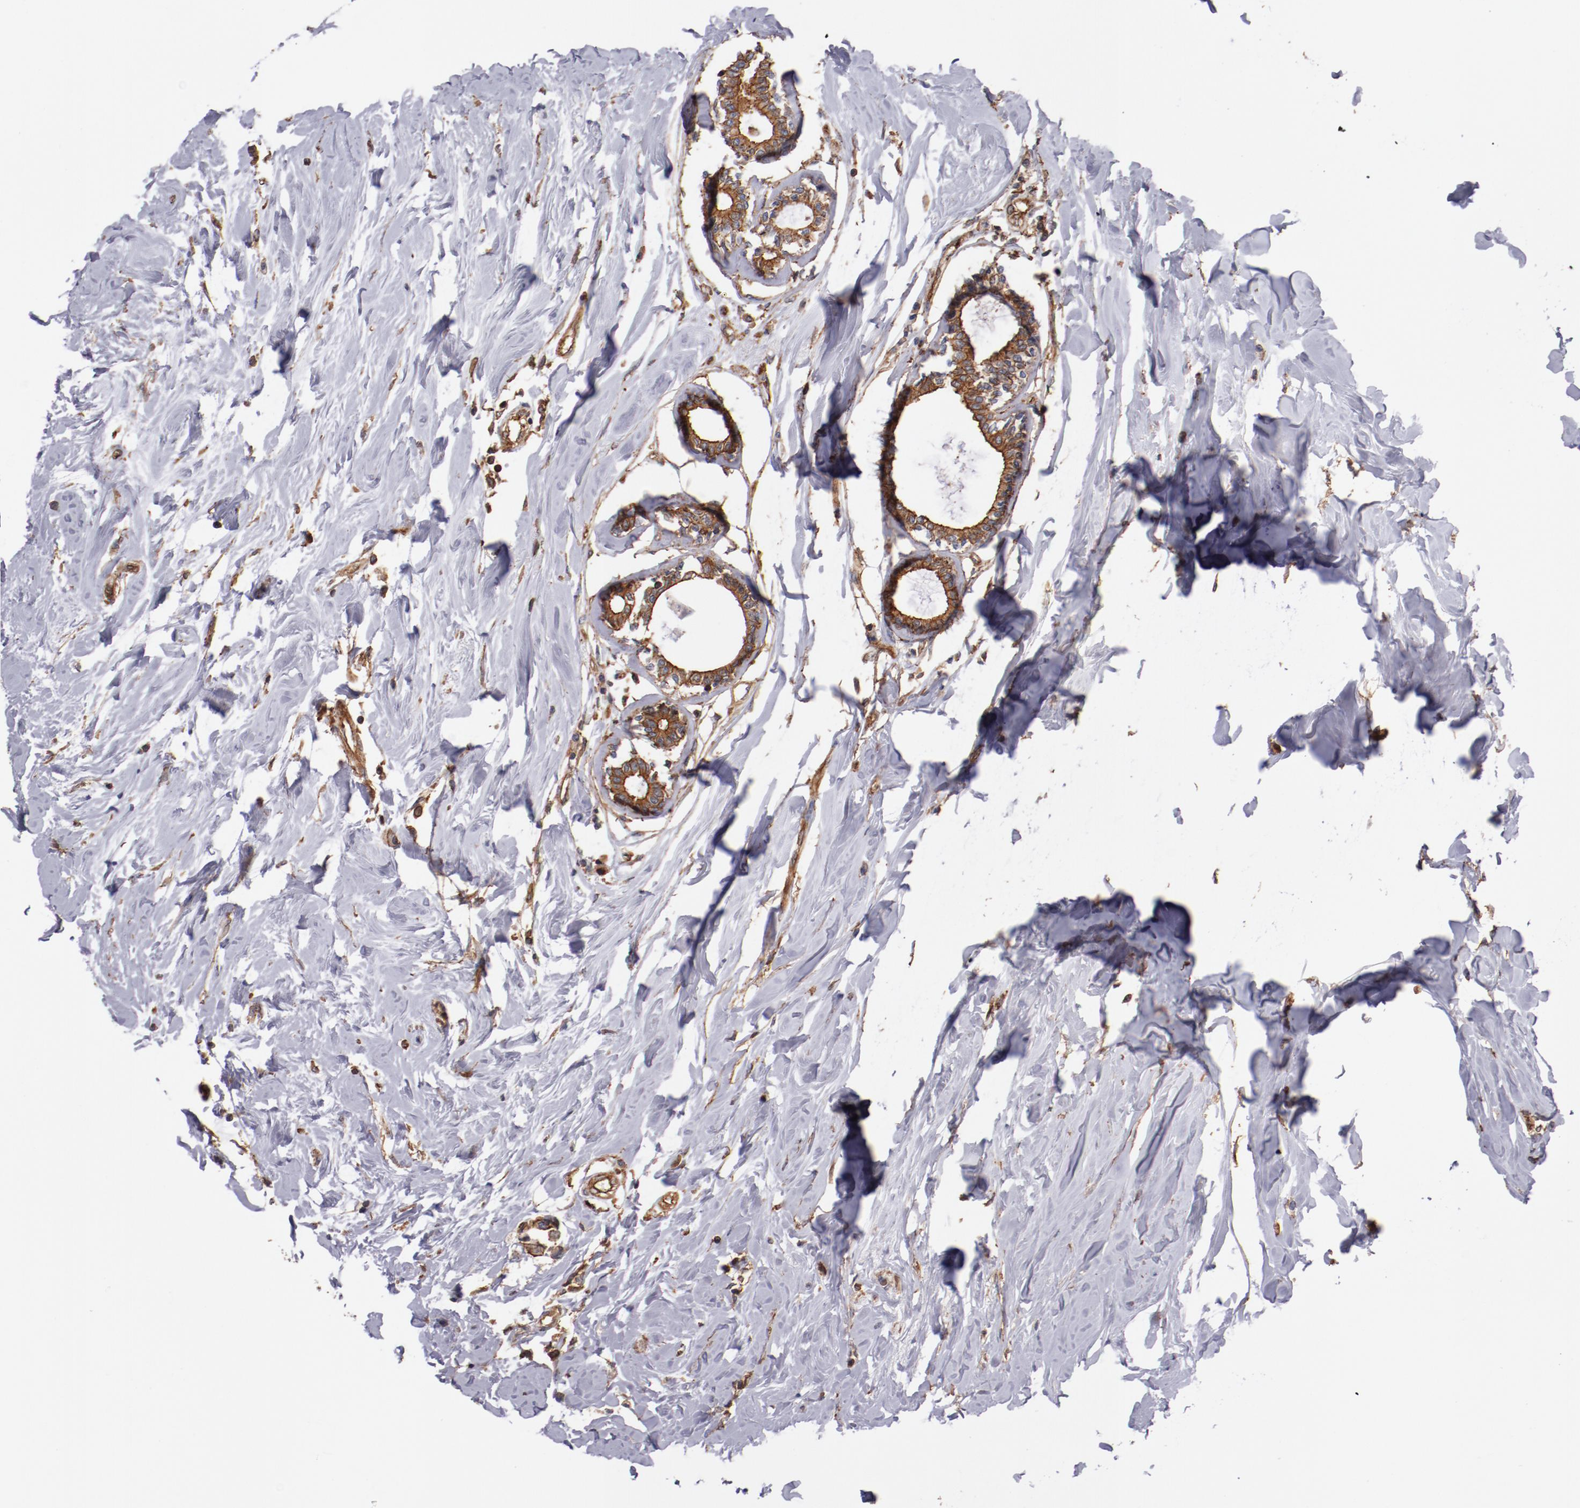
{"staining": {"intensity": "strong", "quantity": ">75%", "location": "cytoplasmic/membranous"}, "tissue": "breast cancer", "cell_type": "Tumor cells", "image_type": "cancer", "snomed": [{"axis": "morphology", "description": "Lobular carcinoma"}, {"axis": "topography", "description": "Breast"}], "caption": "Immunohistochemical staining of breast lobular carcinoma shows high levels of strong cytoplasmic/membranous protein positivity in about >75% of tumor cells.", "gene": "TMOD3", "patient": {"sex": "female", "age": 51}}